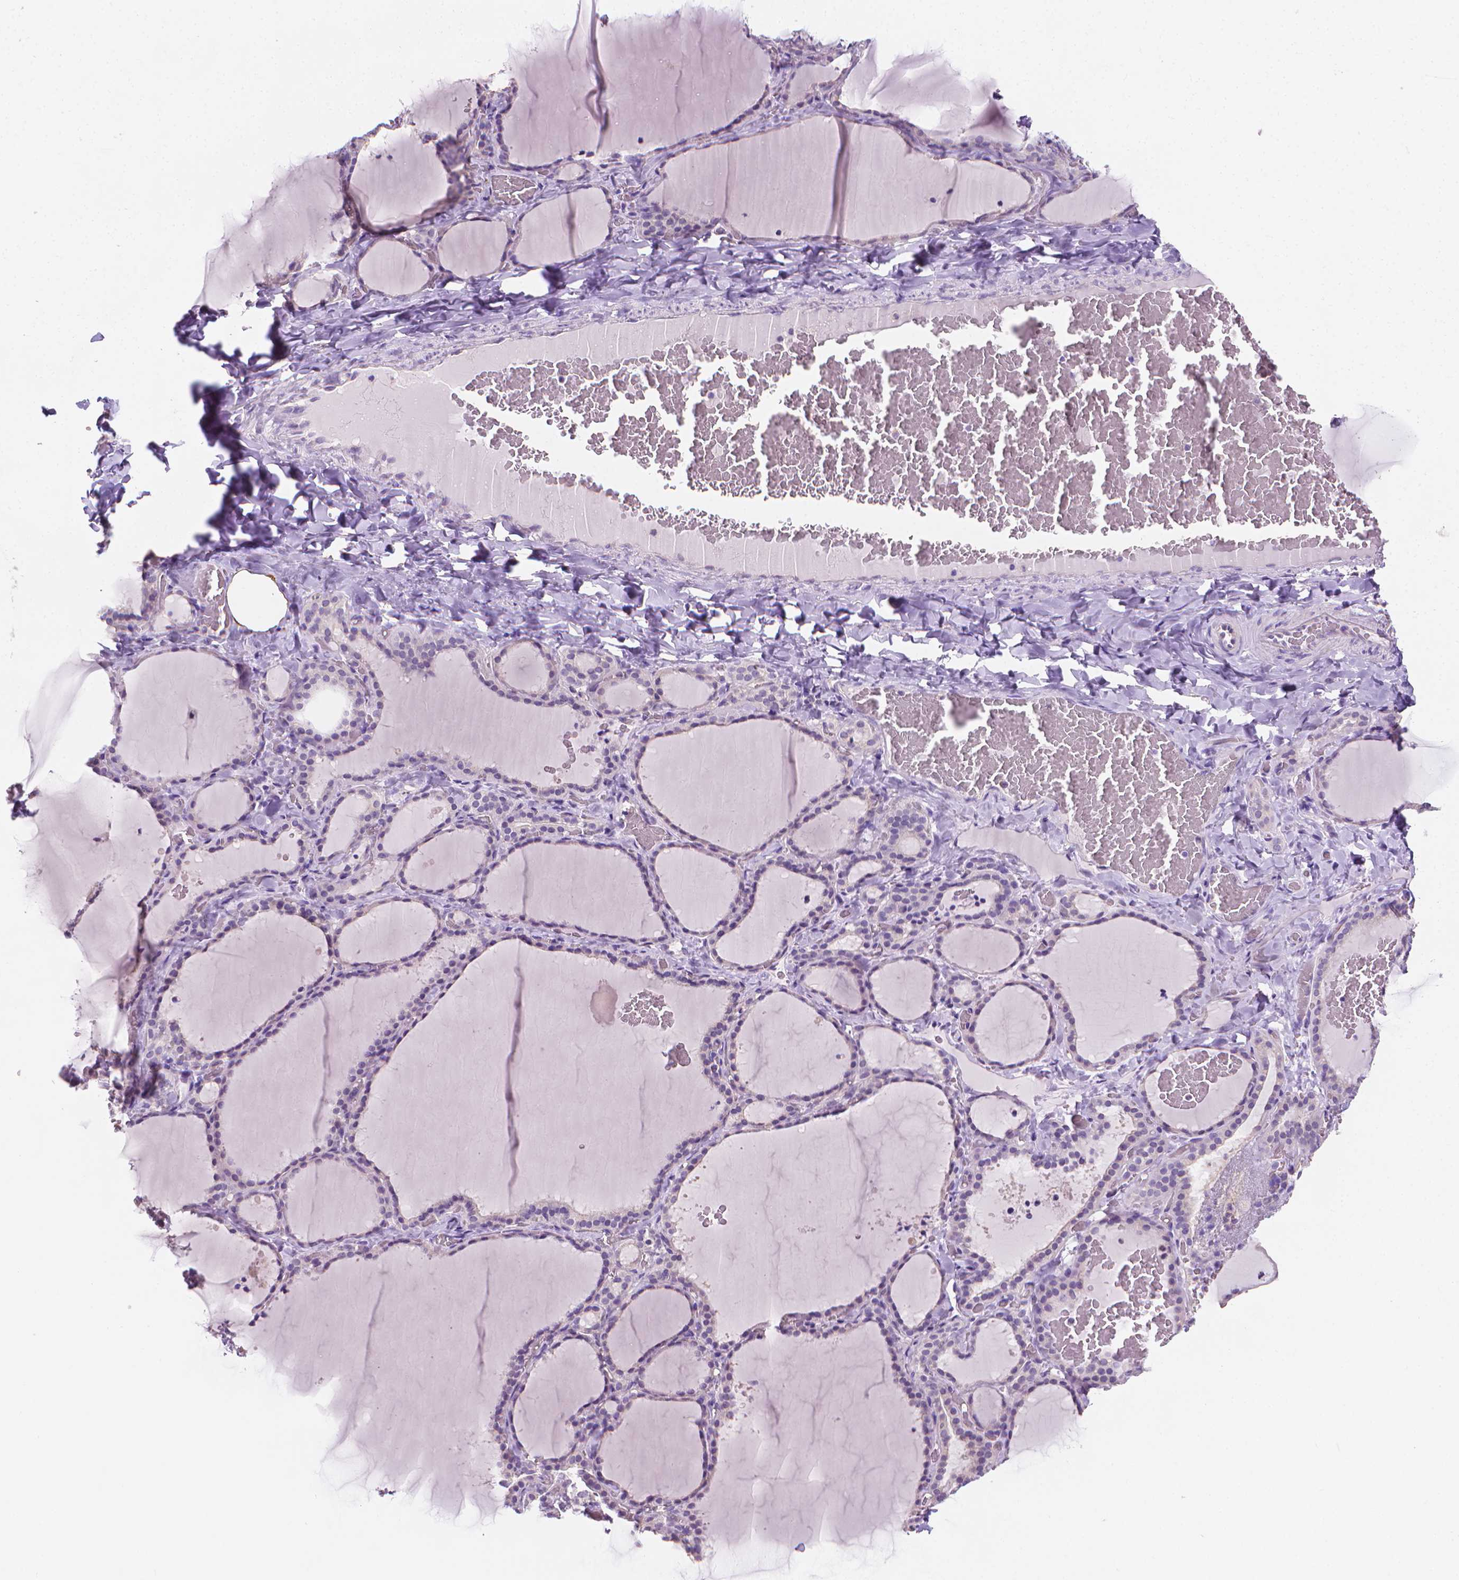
{"staining": {"intensity": "negative", "quantity": "none", "location": "none"}, "tissue": "thyroid gland", "cell_type": "Glandular cells", "image_type": "normal", "snomed": [{"axis": "morphology", "description": "Normal tissue, NOS"}, {"axis": "topography", "description": "Thyroid gland"}], "caption": "Normal thyroid gland was stained to show a protein in brown. There is no significant positivity in glandular cells. (Immunohistochemistry, brightfield microscopy, high magnification).", "gene": "FASN", "patient": {"sex": "female", "age": 22}}